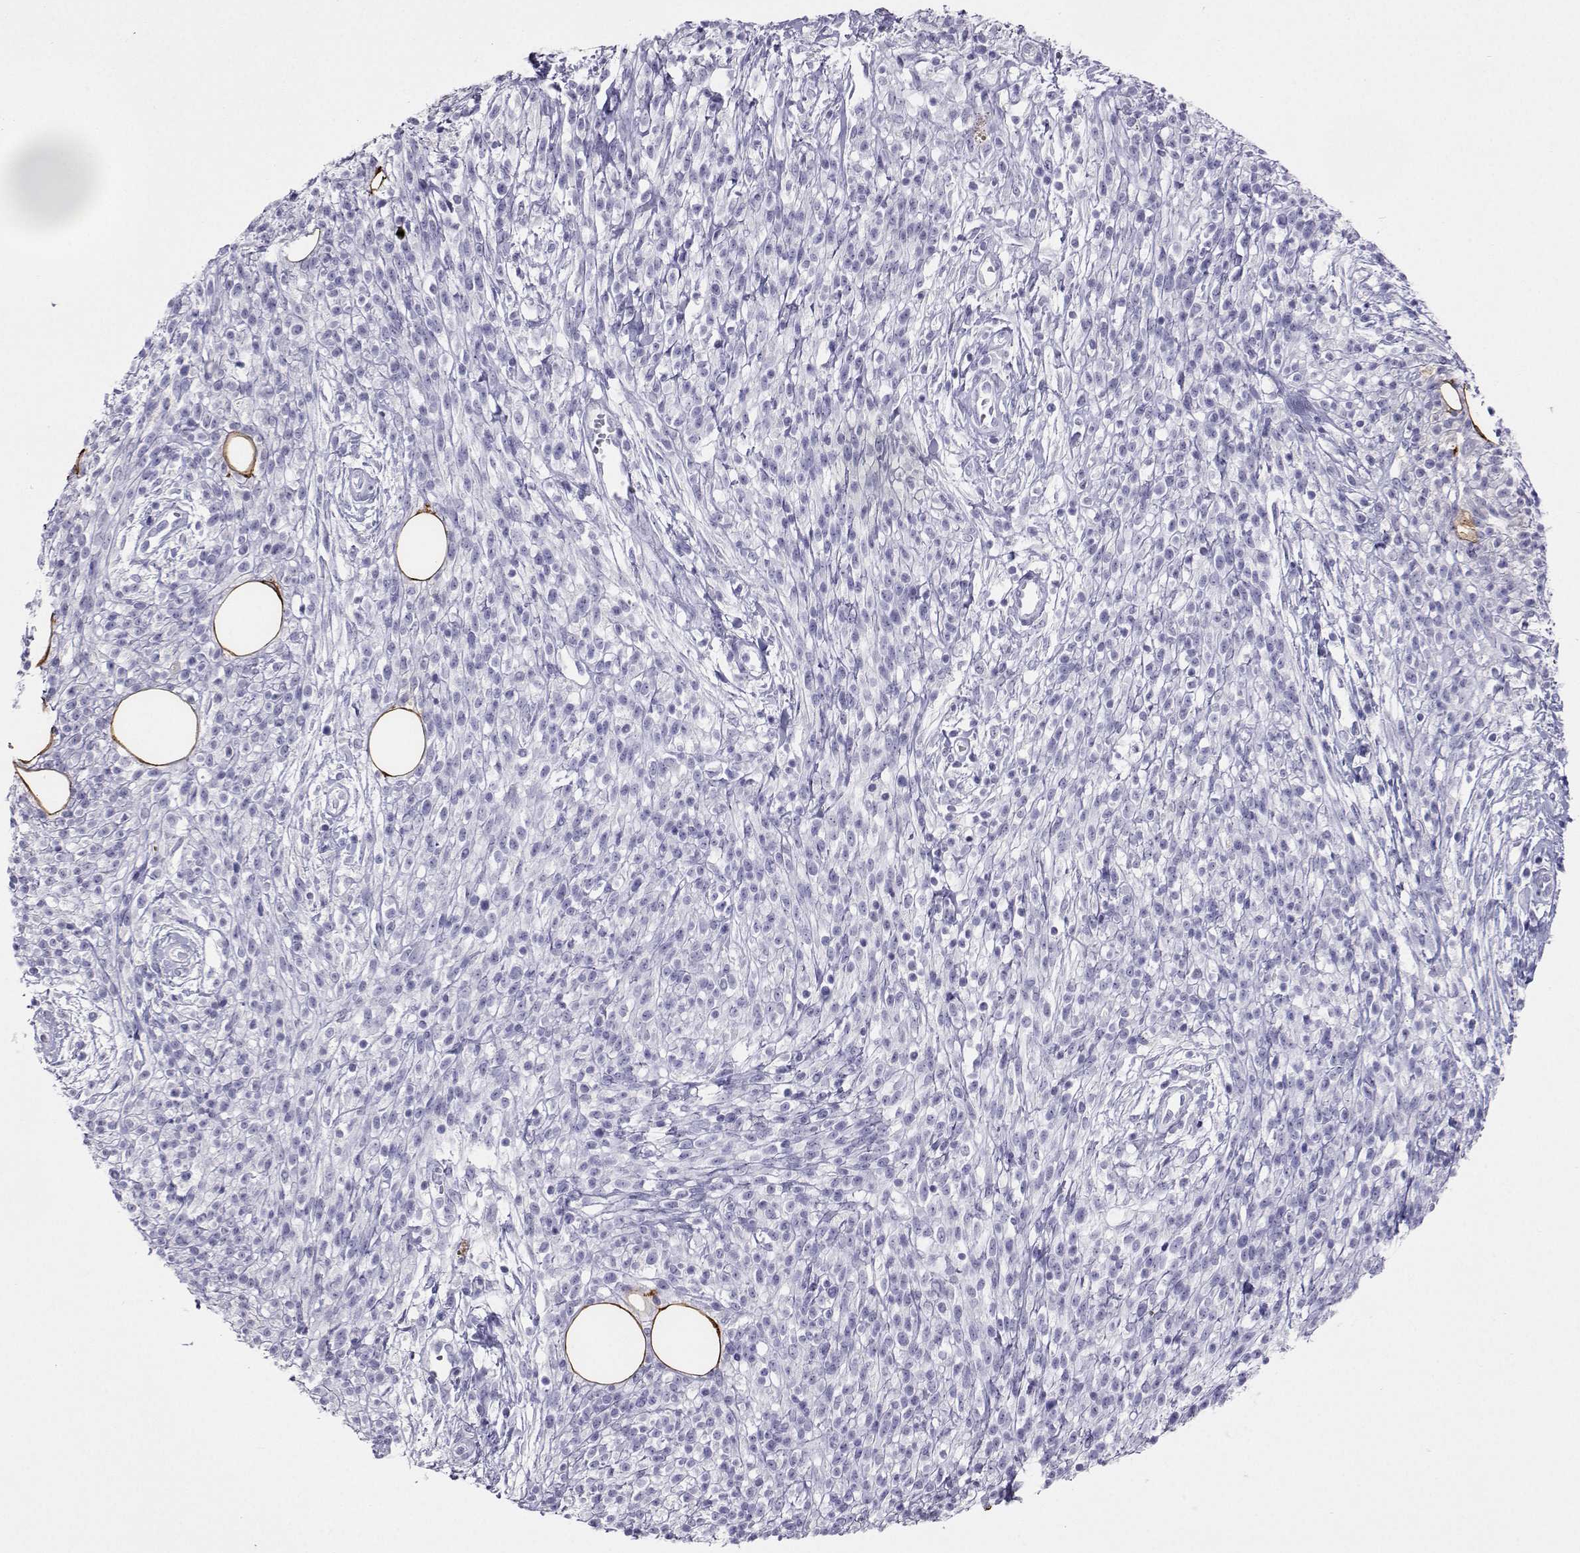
{"staining": {"intensity": "negative", "quantity": "none", "location": "none"}, "tissue": "melanoma", "cell_type": "Tumor cells", "image_type": "cancer", "snomed": [{"axis": "morphology", "description": "Malignant melanoma, NOS"}, {"axis": "topography", "description": "Skin"}, {"axis": "topography", "description": "Skin of trunk"}], "caption": "There is no significant staining in tumor cells of melanoma.", "gene": "PLIN4", "patient": {"sex": "male", "age": 74}}